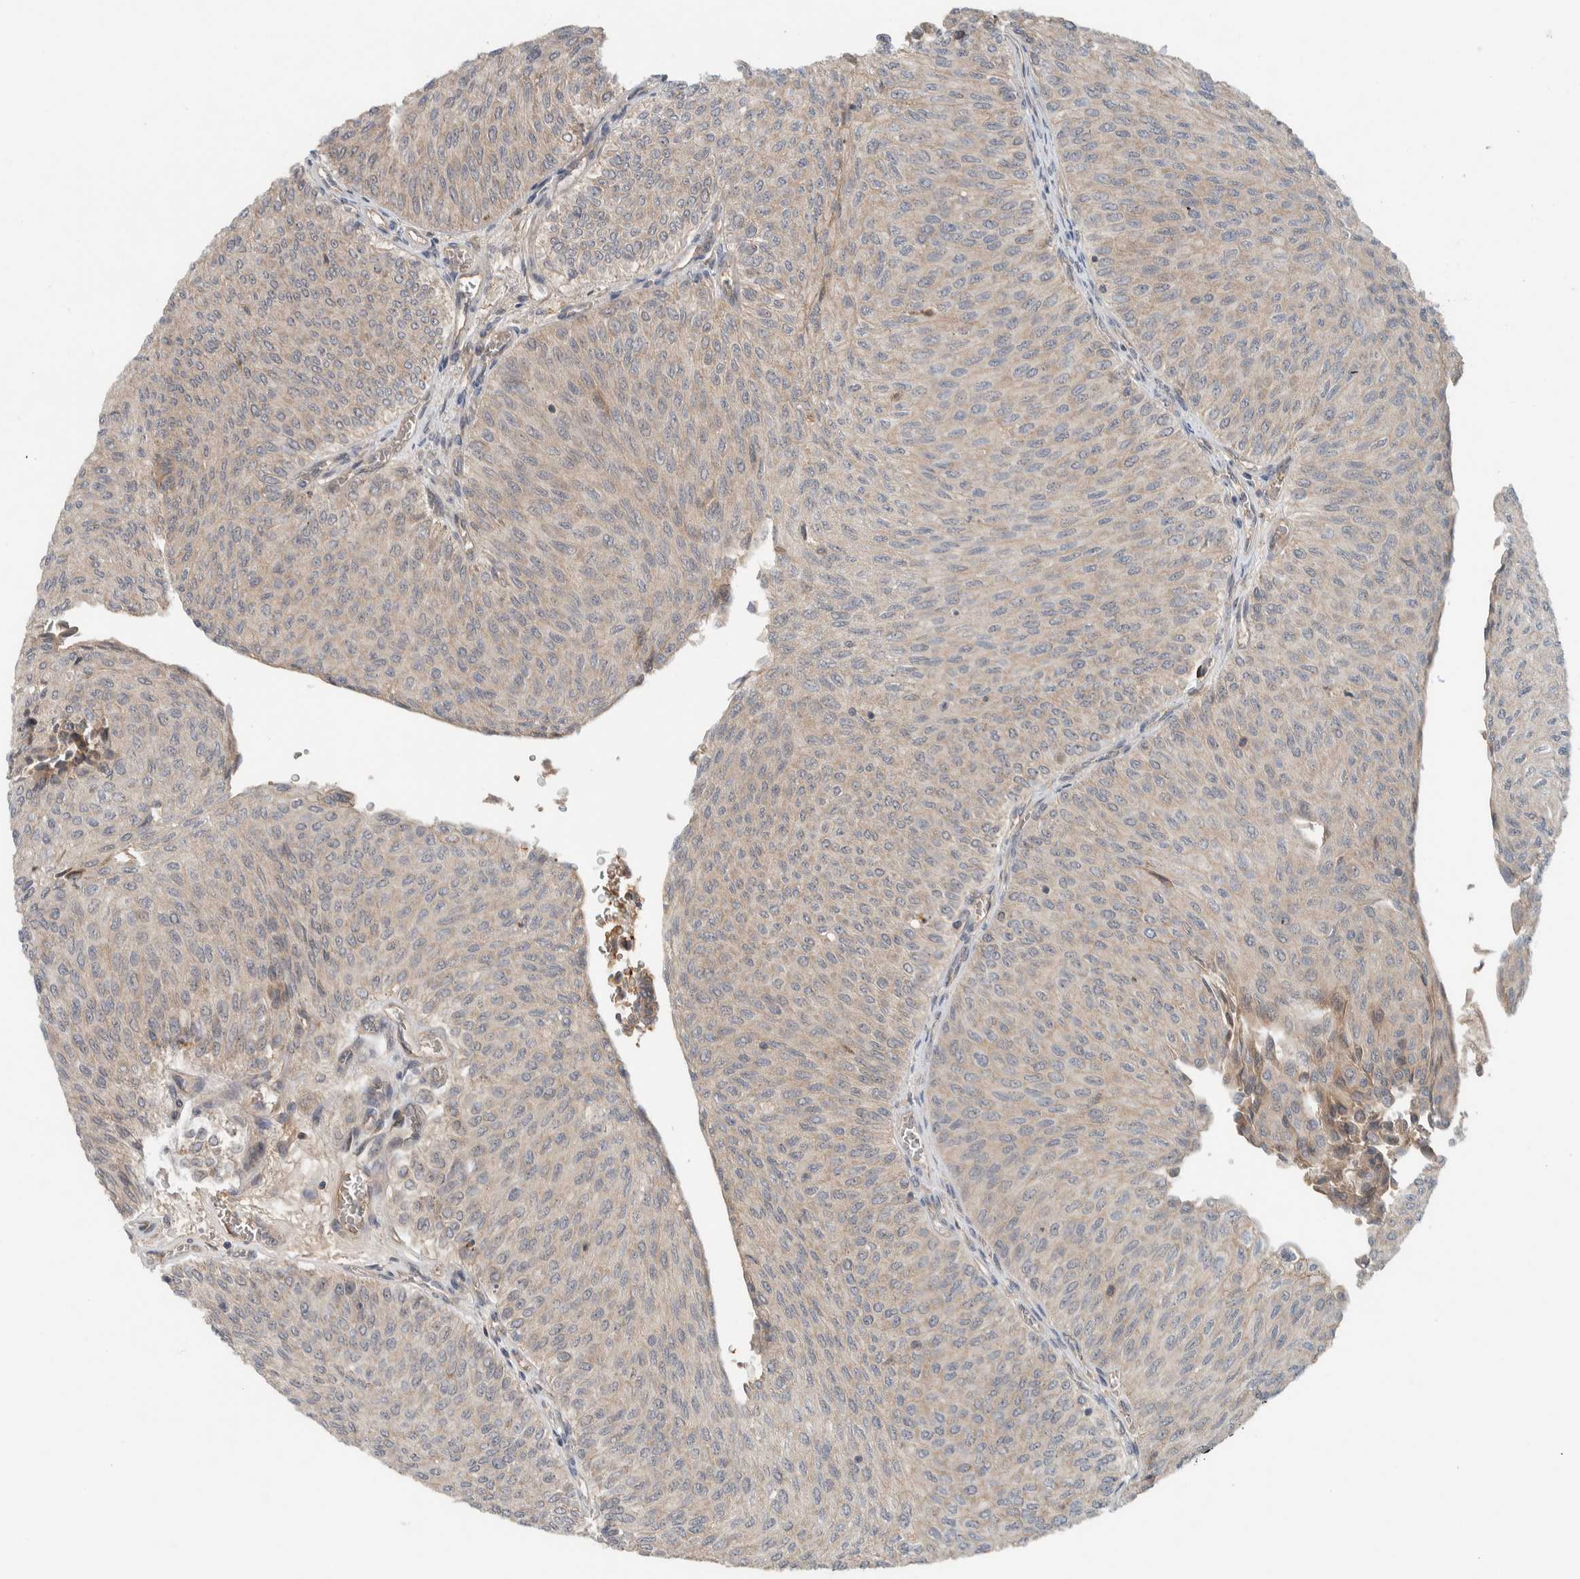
{"staining": {"intensity": "weak", "quantity": "25%-75%", "location": "cytoplasmic/membranous"}, "tissue": "urothelial cancer", "cell_type": "Tumor cells", "image_type": "cancer", "snomed": [{"axis": "morphology", "description": "Urothelial carcinoma, Low grade"}, {"axis": "topography", "description": "Urinary bladder"}], "caption": "A low amount of weak cytoplasmic/membranous staining is seen in about 25%-75% of tumor cells in urothelial carcinoma (low-grade) tissue.", "gene": "ARMC7", "patient": {"sex": "male", "age": 78}}